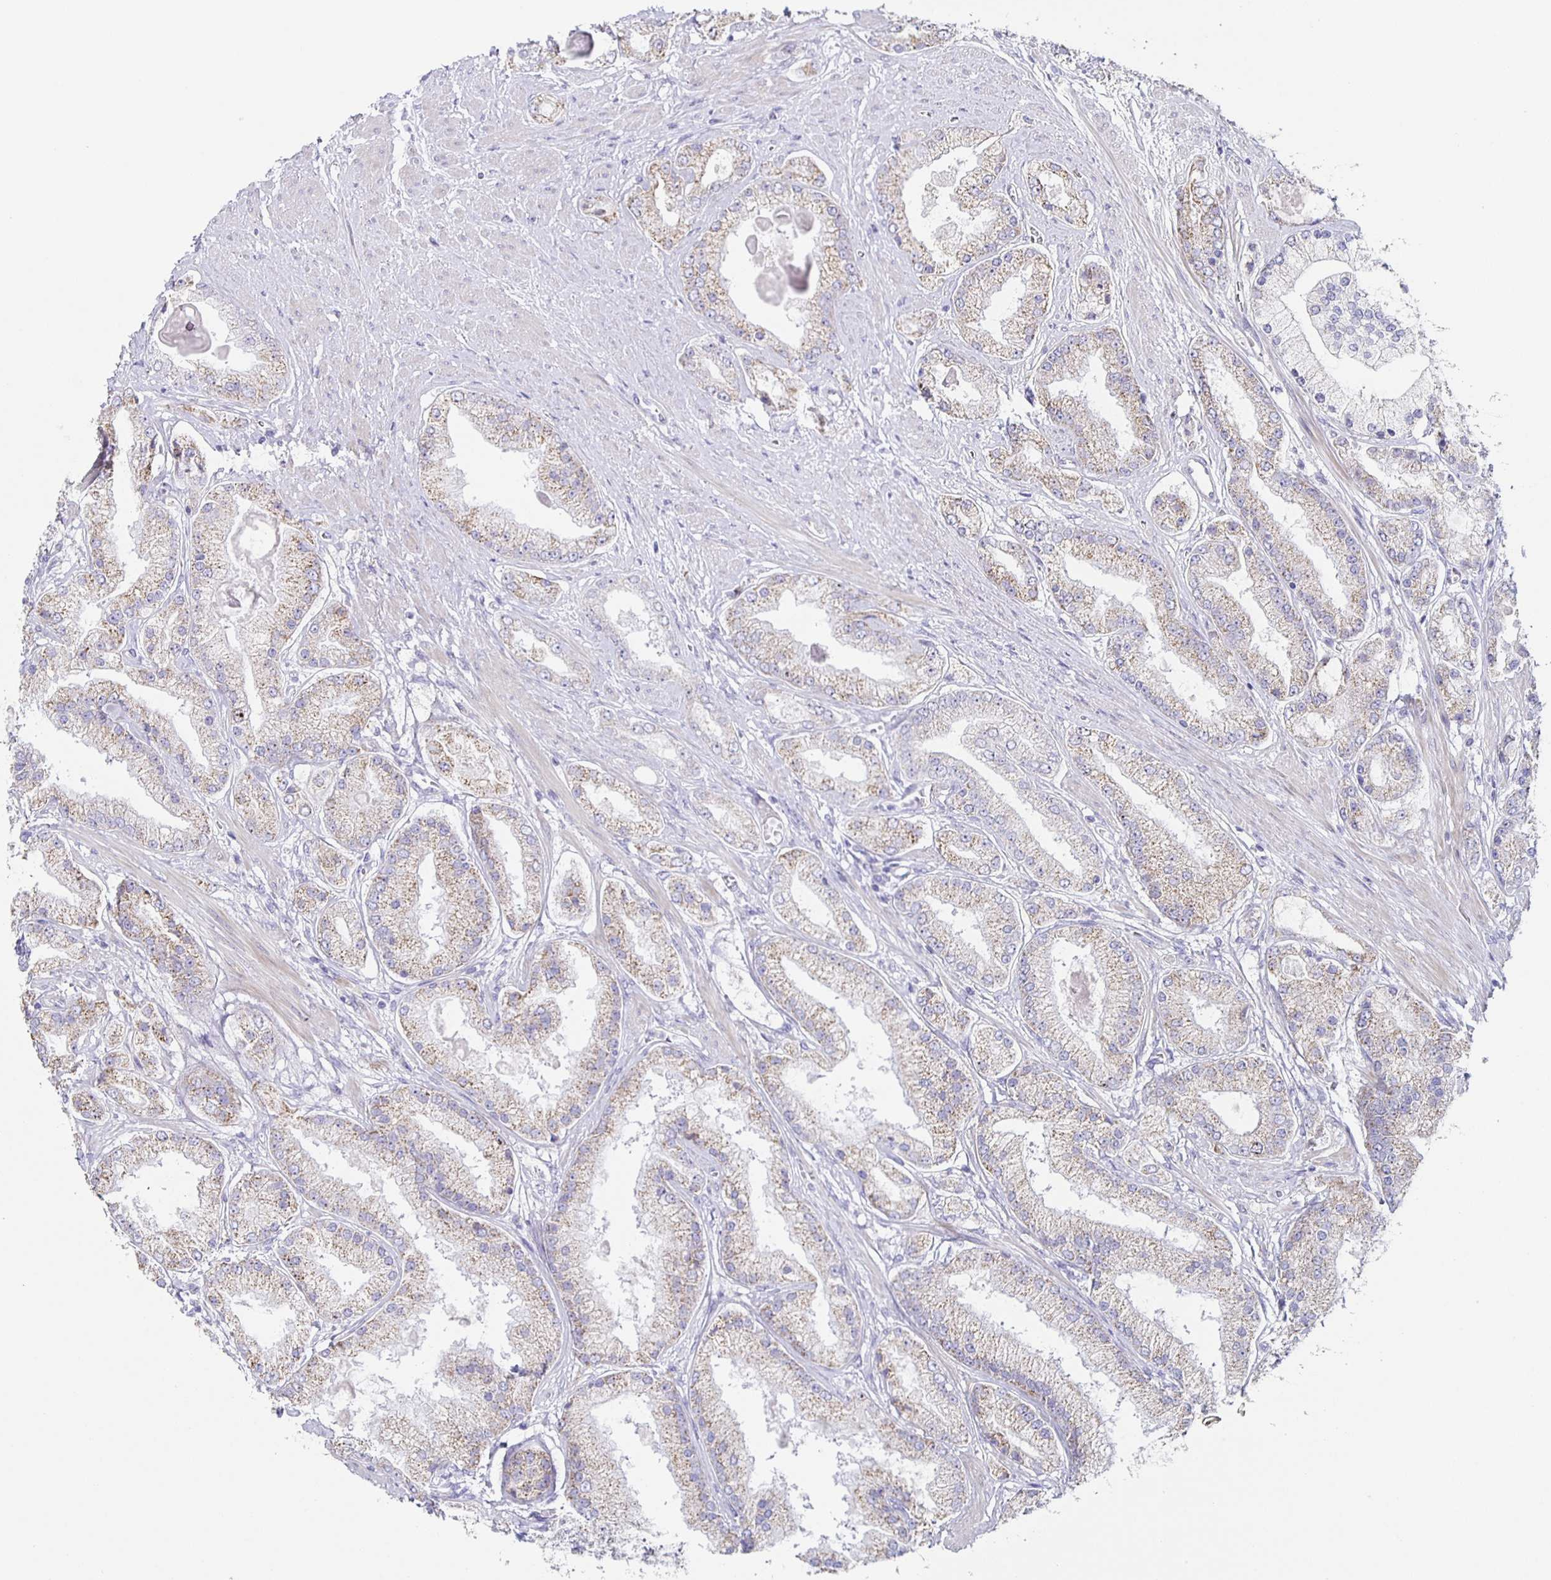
{"staining": {"intensity": "weak", "quantity": "25%-75%", "location": "cytoplasmic/membranous"}, "tissue": "prostate cancer", "cell_type": "Tumor cells", "image_type": "cancer", "snomed": [{"axis": "morphology", "description": "Adenocarcinoma, High grade"}, {"axis": "topography", "description": "Prostate"}], "caption": "DAB immunohistochemical staining of prostate cancer (high-grade adenocarcinoma) displays weak cytoplasmic/membranous protein positivity in about 25%-75% of tumor cells.", "gene": "CENPH", "patient": {"sex": "male", "age": 67}}